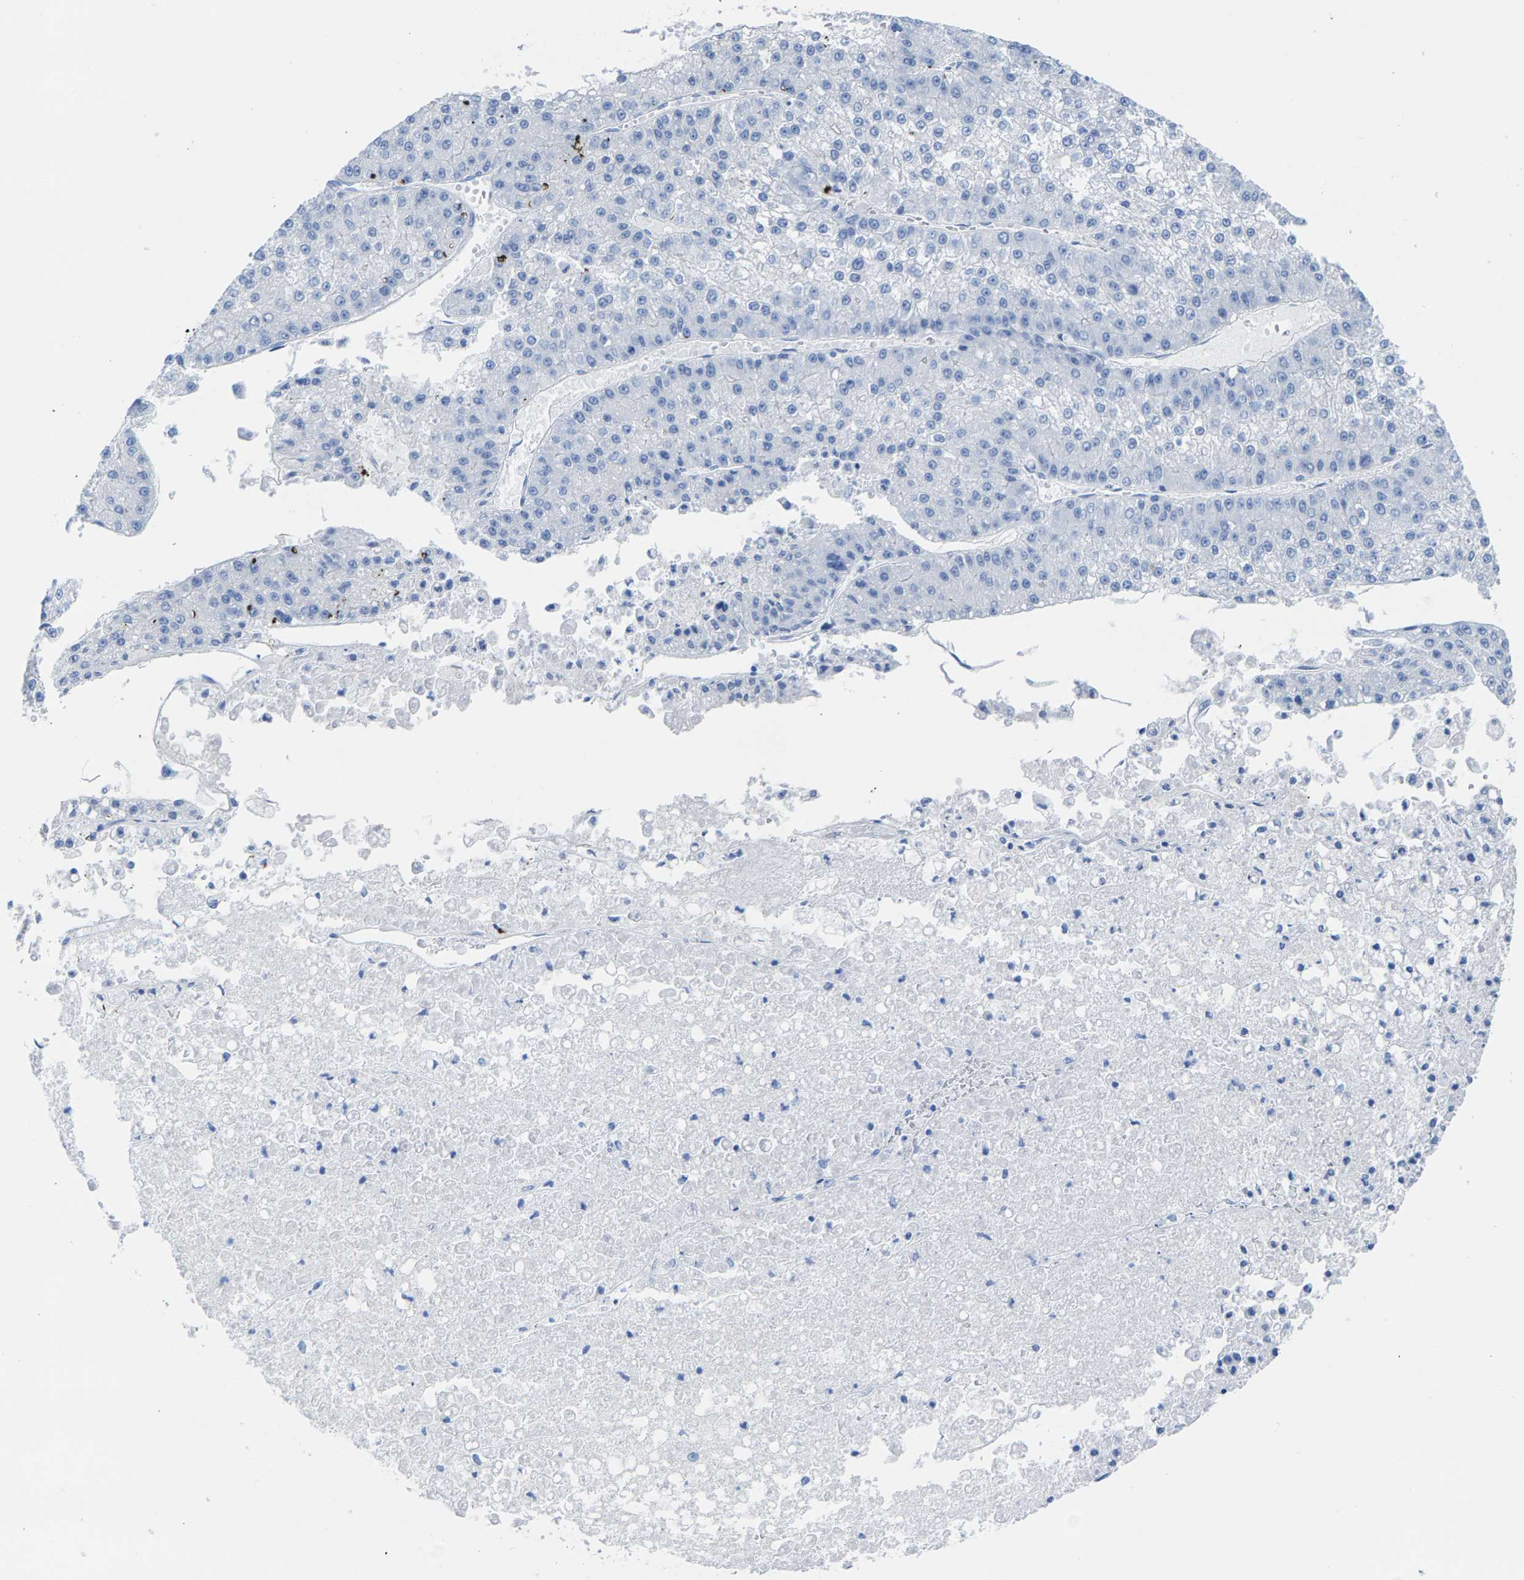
{"staining": {"intensity": "negative", "quantity": "none", "location": "none"}, "tissue": "liver cancer", "cell_type": "Tumor cells", "image_type": "cancer", "snomed": [{"axis": "morphology", "description": "Carcinoma, Hepatocellular, NOS"}, {"axis": "topography", "description": "Liver"}], "caption": "This is a histopathology image of immunohistochemistry staining of hepatocellular carcinoma (liver), which shows no expression in tumor cells. (Stains: DAB (3,3'-diaminobenzidine) IHC with hematoxylin counter stain, Microscopy: brightfield microscopy at high magnification).", "gene": "CPA1", "patient": {"sex": "female", "age": 73}}